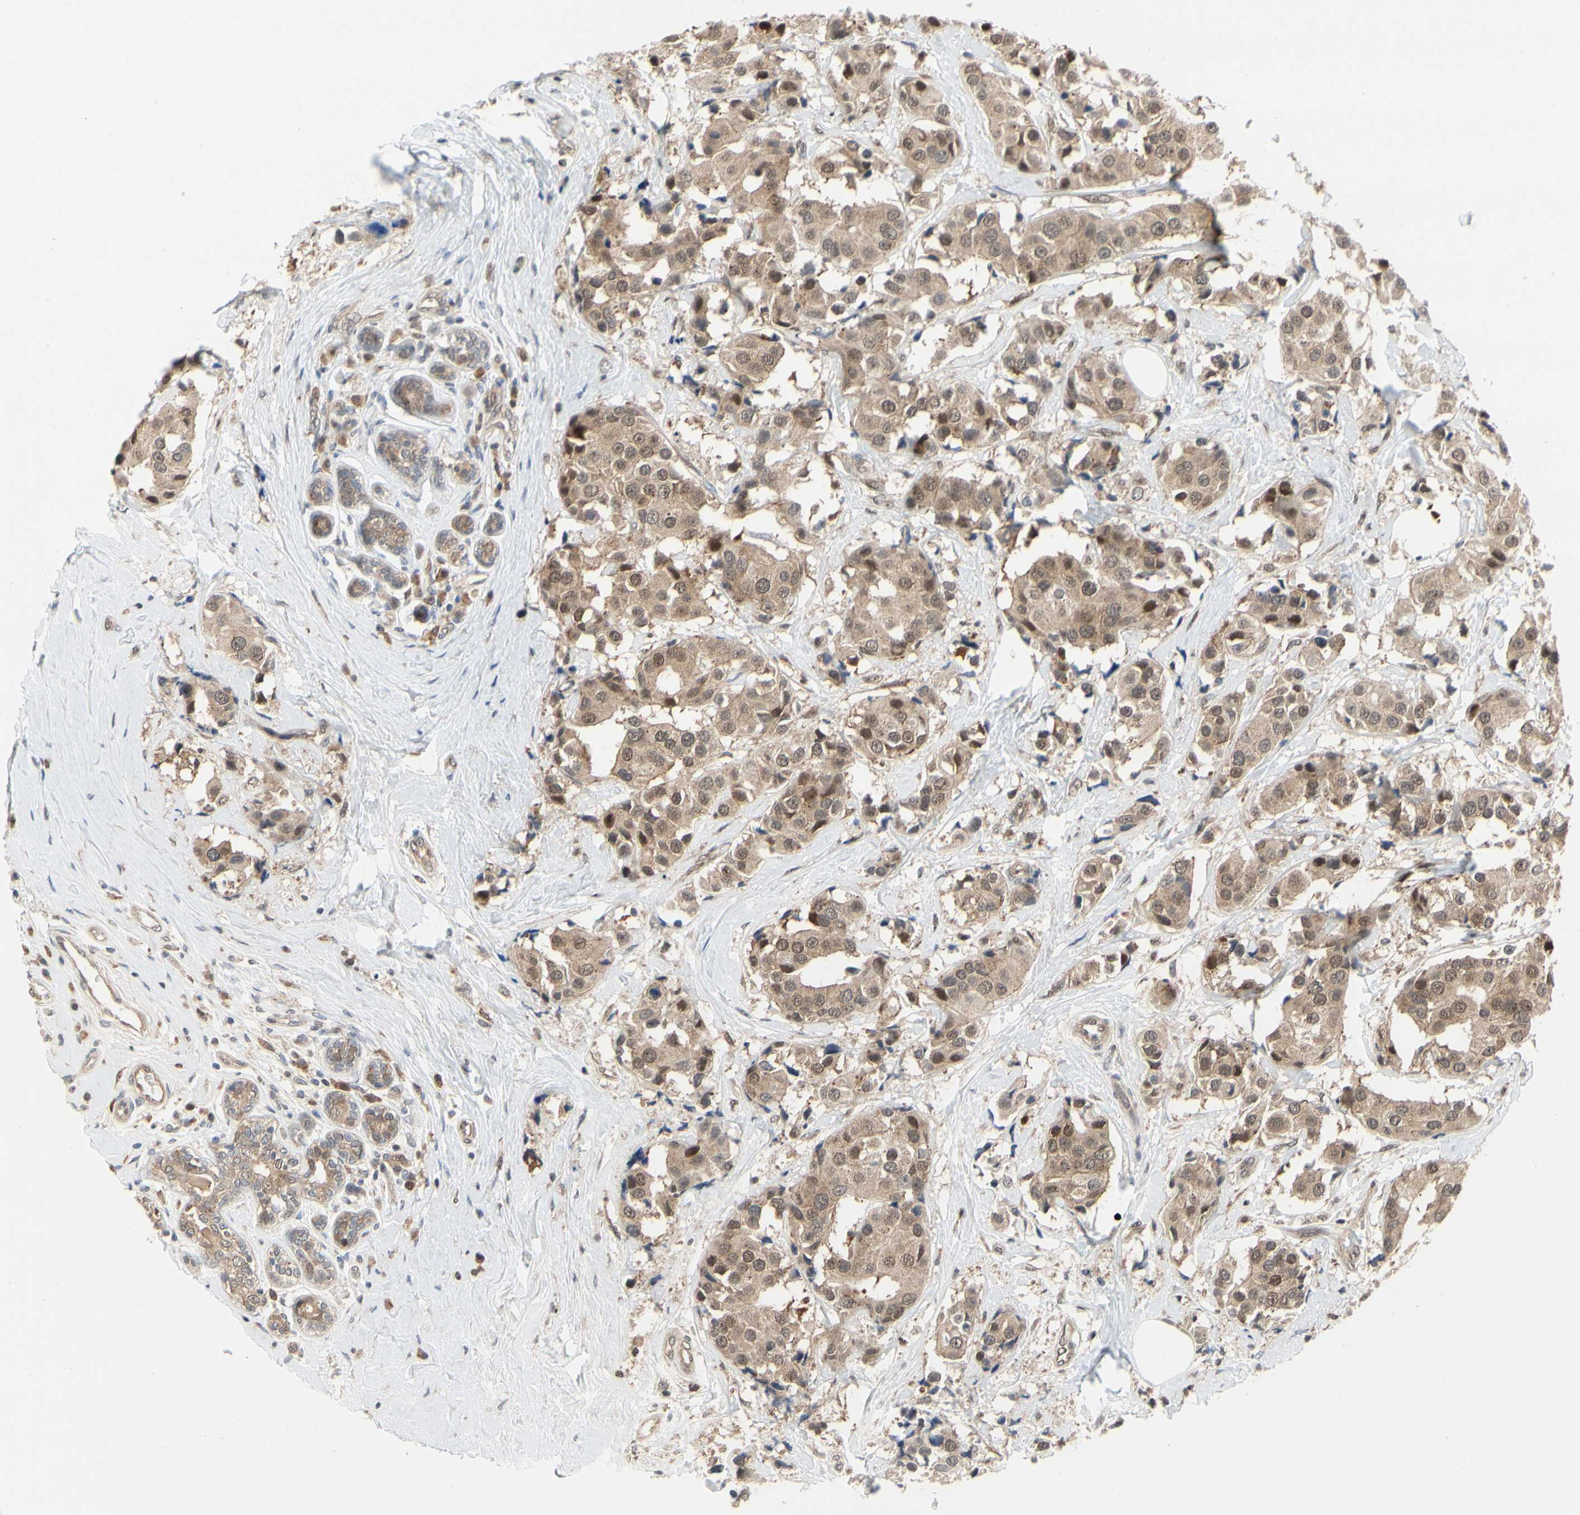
{"staining": {"intensity": "moderate", "quantity": ">75%", "location": "cytoplasmic/membranous,nuclear"}, "tissue": "breast cancer", "cell_type": "Tumor cells", "image_type": "cancer", "snomed": [{"axis": "morphology", "description": "Normal tissue, NOS"}, {"axis": "morphology", "description": "Duct carcinoma"}, {"axis": "topography", "description": "Breast"}], "caption": "Tumor cells reveal medium levels of moderate cytoplasmic/membranous and nuclear expression in about >75% of cells in breast intraductal carcinoma.", "gene": "CDK5", "patient": {"sex": "female", "age": 39}}